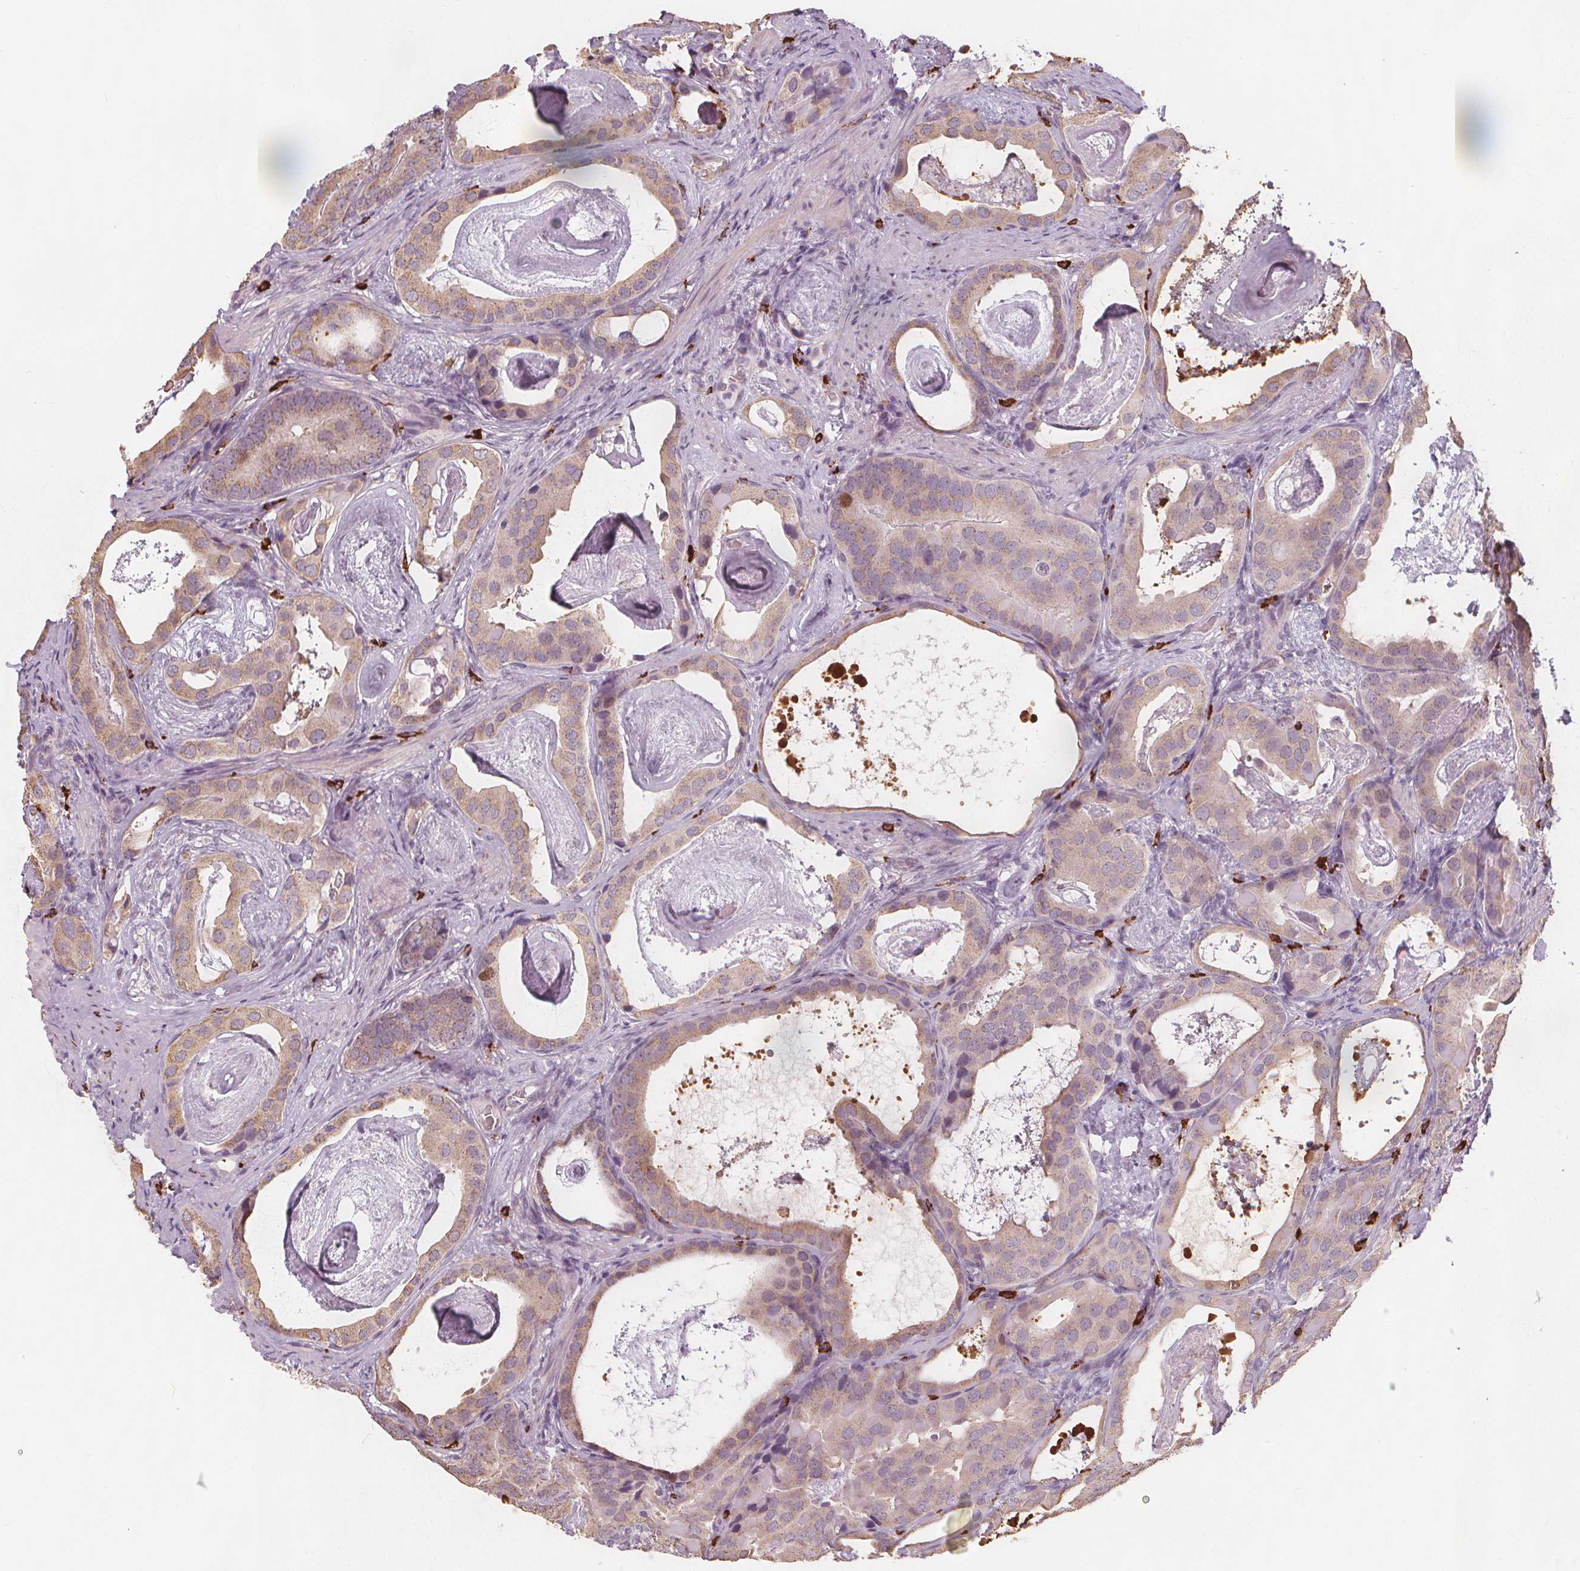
{"staining": {"intensity": "weak", "quantity": "25%-75%", "location": "cytoplasmic/membranous"}, "tissue": "prostate cancer", "cell_type": "Tumor cells", "image_type": "cancer", "snomed": [{"axis": "morphology", "description": "Adenocarcinoma, Low grade"}, {"axis": "topography", "description": "Prostate and seminal vesicle, NOS"}], "caption": "A brown stain shows weak cytoplasmic/membranous positivity of a protein in prostate cancer (adenocarcinoma (low-grade)) tumor cells.", "gene": "TIPIN", "patient": {"sex": "male", "age": 71}}